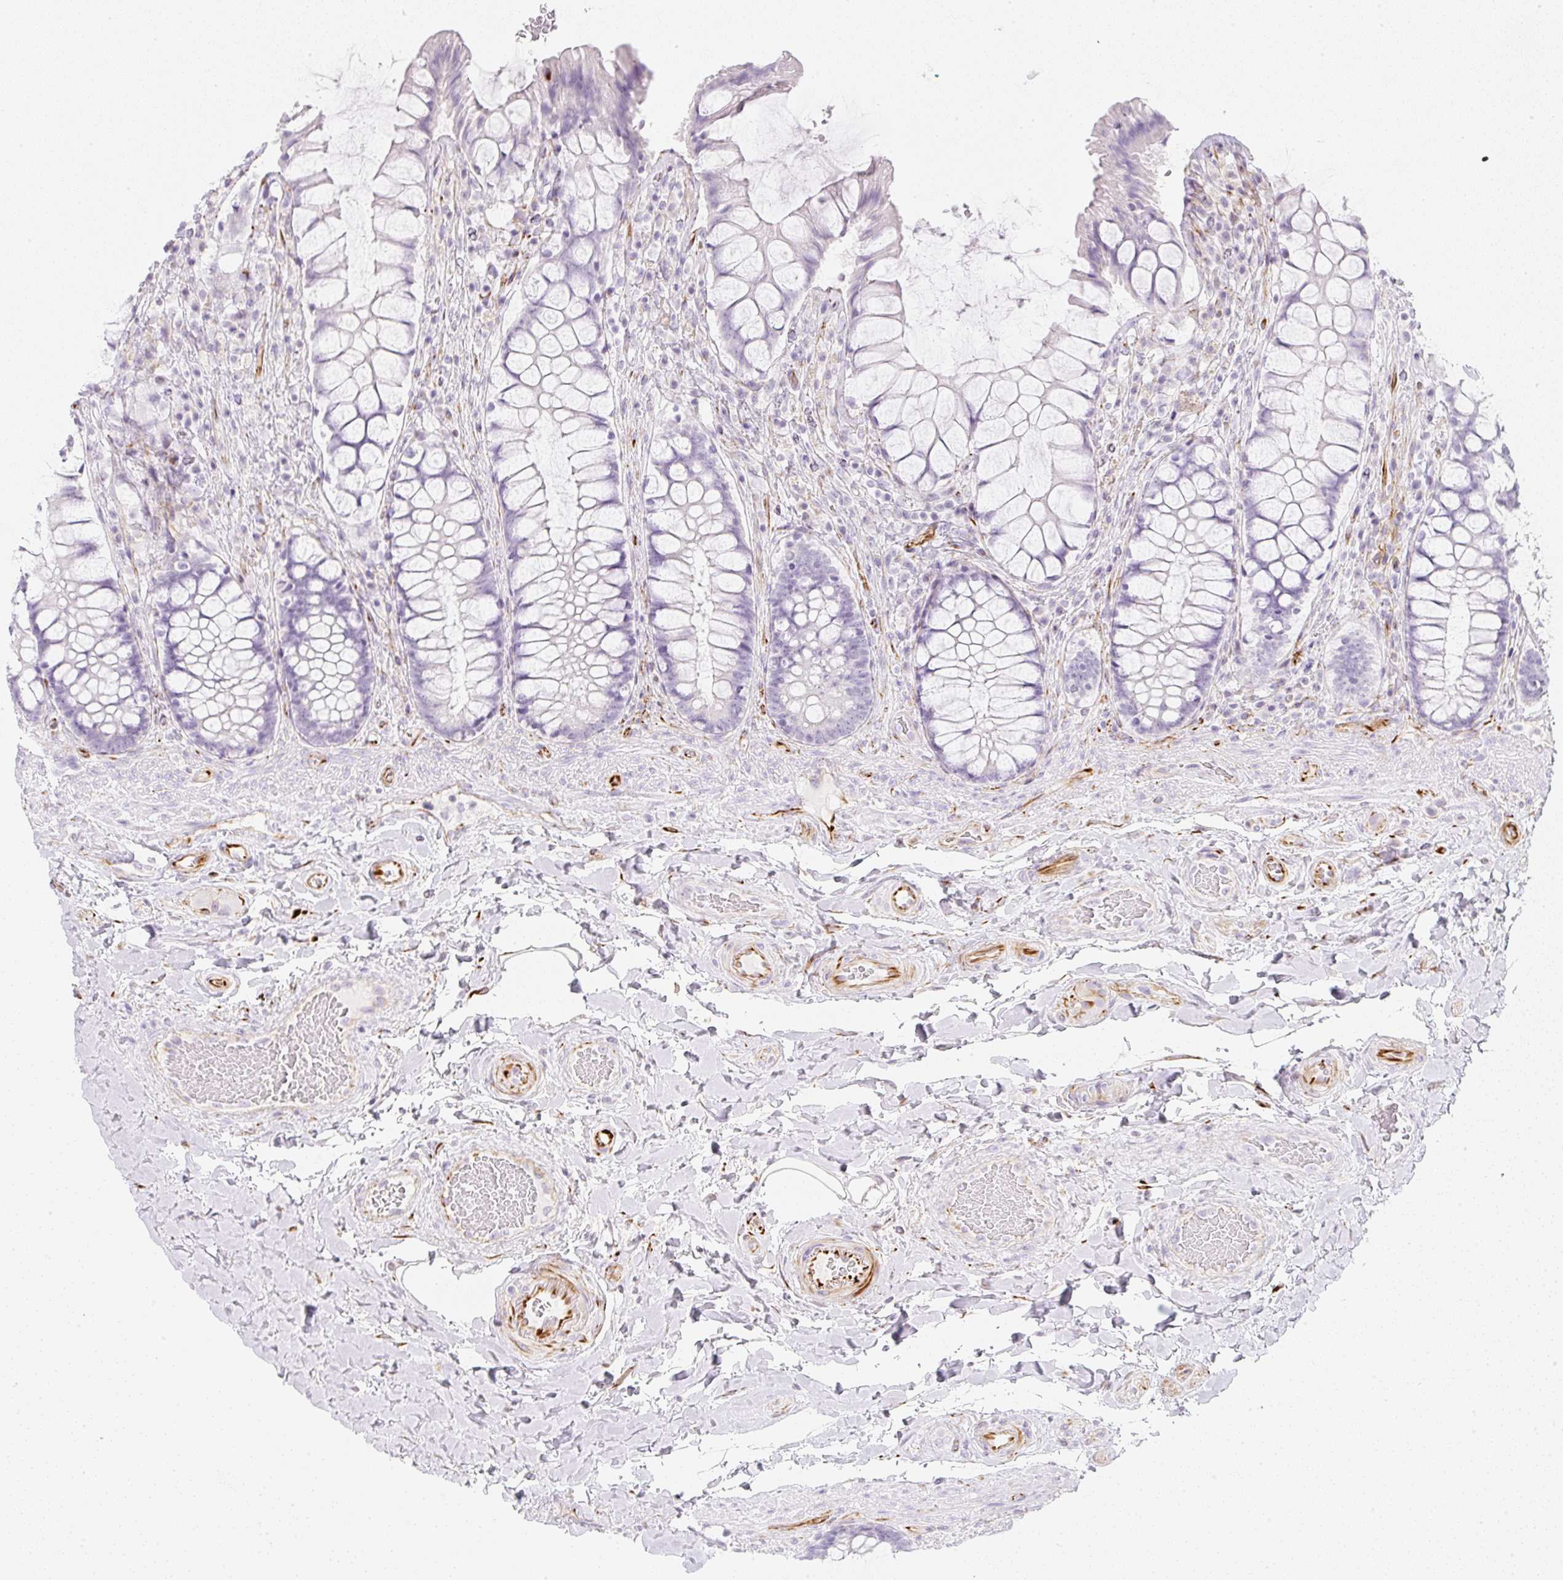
{"staining": {"intensity": "negative", "quantity": "none", "location": "none"}, "tissue": "rectum", "cell_type": "Glandular cells", "image_type": "normal", "snomed": [{"axis": "morphology", "description": "Normal tissue, NOS"}, {"axis": "topography", "description": "Rectum"}], "caption": "Histopathology image shows no protein positivity in glandular cells of normal rectum.", "gene": "ZNF689", "patient": {"sex": "female", "age": 58}}